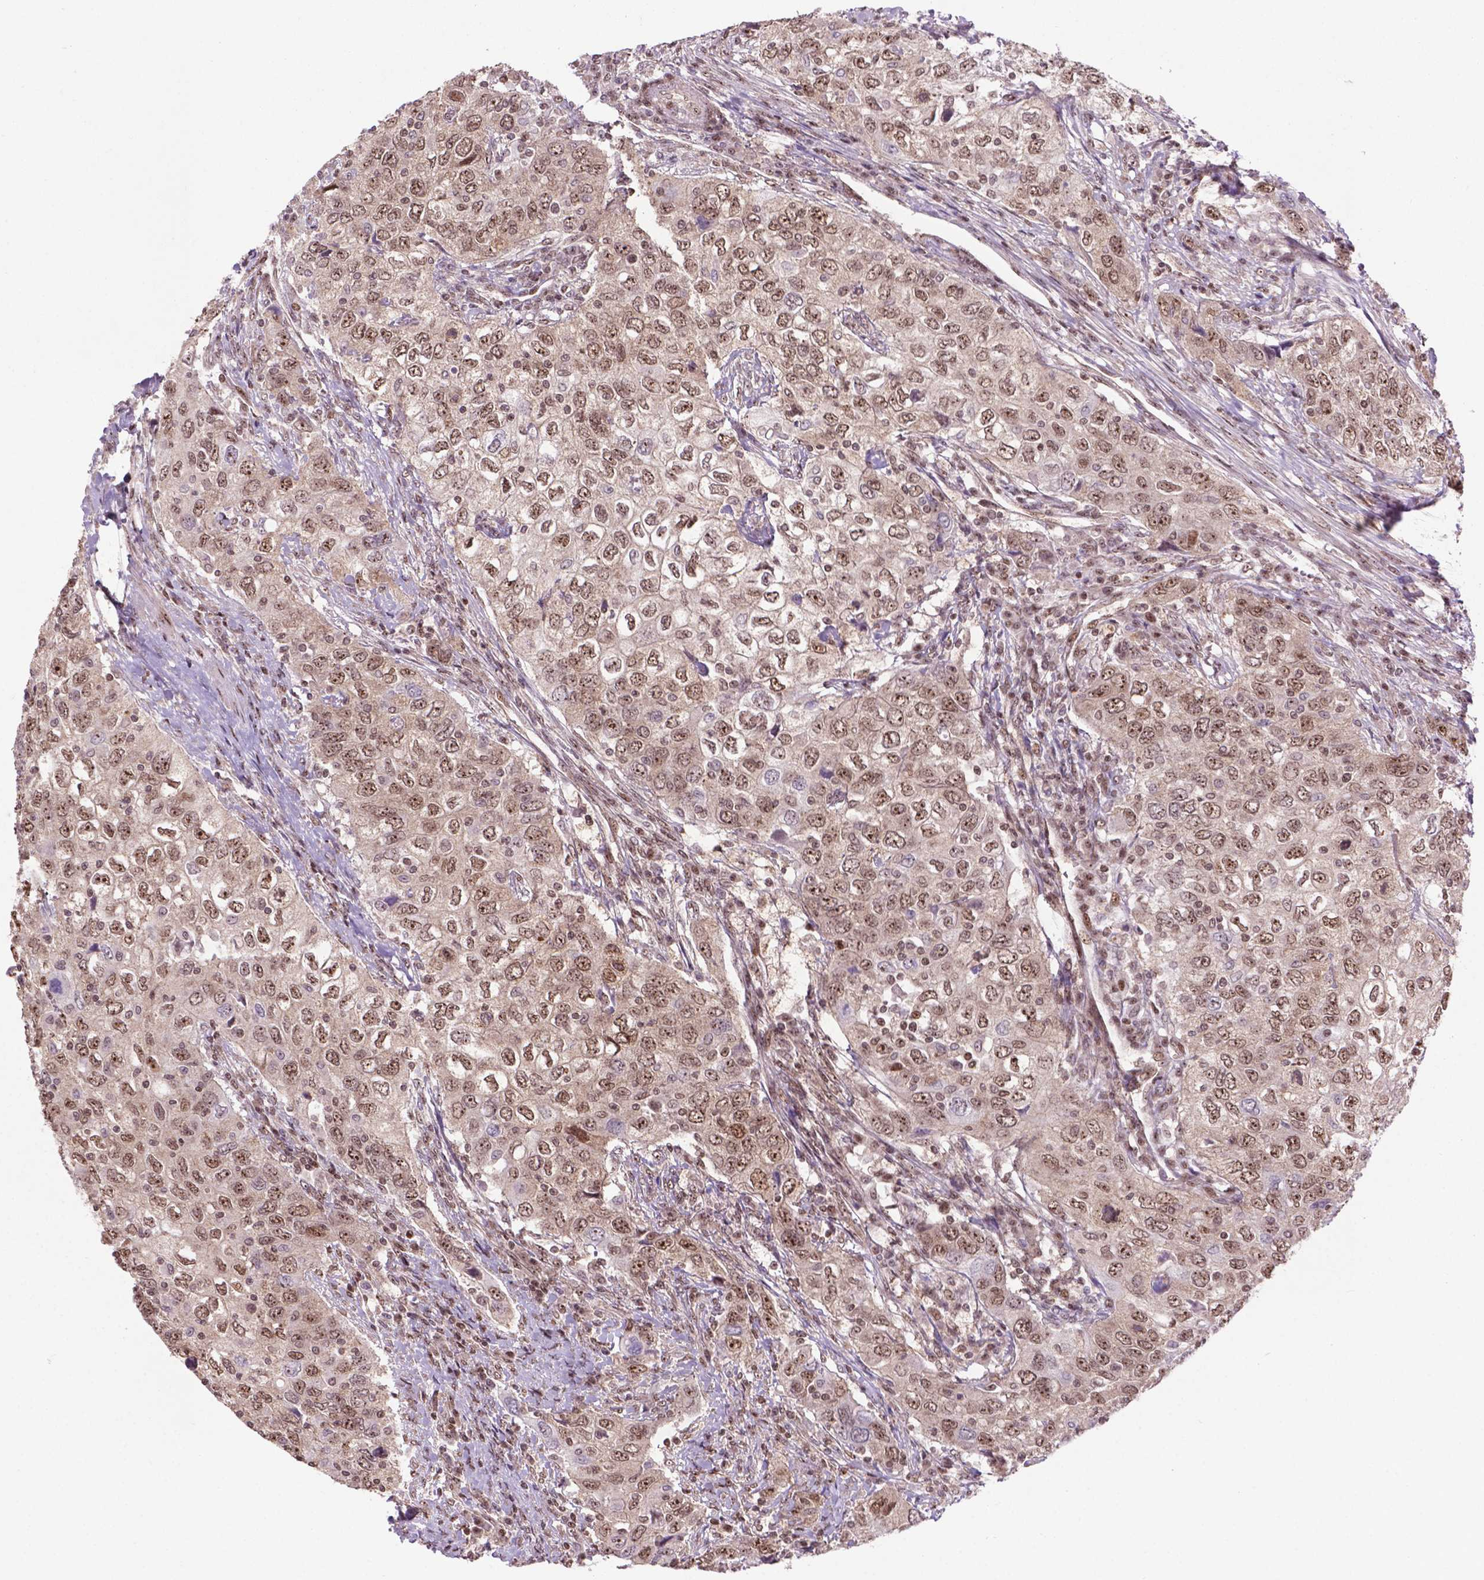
{"staining": {"intensity": "moderate", "quantity": ">75%", "location": "nuclear"}, "tissue": "urothelial cancer", "cell_type": "Tumor cells", "image_type": "cancer", "snomed": [{"axis": "morphology", "description": "Urothelial carcinoma, High grade"}, {"axis": "topography", "description": "Urinary bladder"}], "caption": "Tumor cells reveal medium levels of moderate nuclear positivity in about >75% of cells in urothelial carcinoma (high-grade). (Brightfield microscopy of DAB IHC at high magnification).", "gene": "CSNK2A1", "patient": {"sex": "male", "age": 76}}